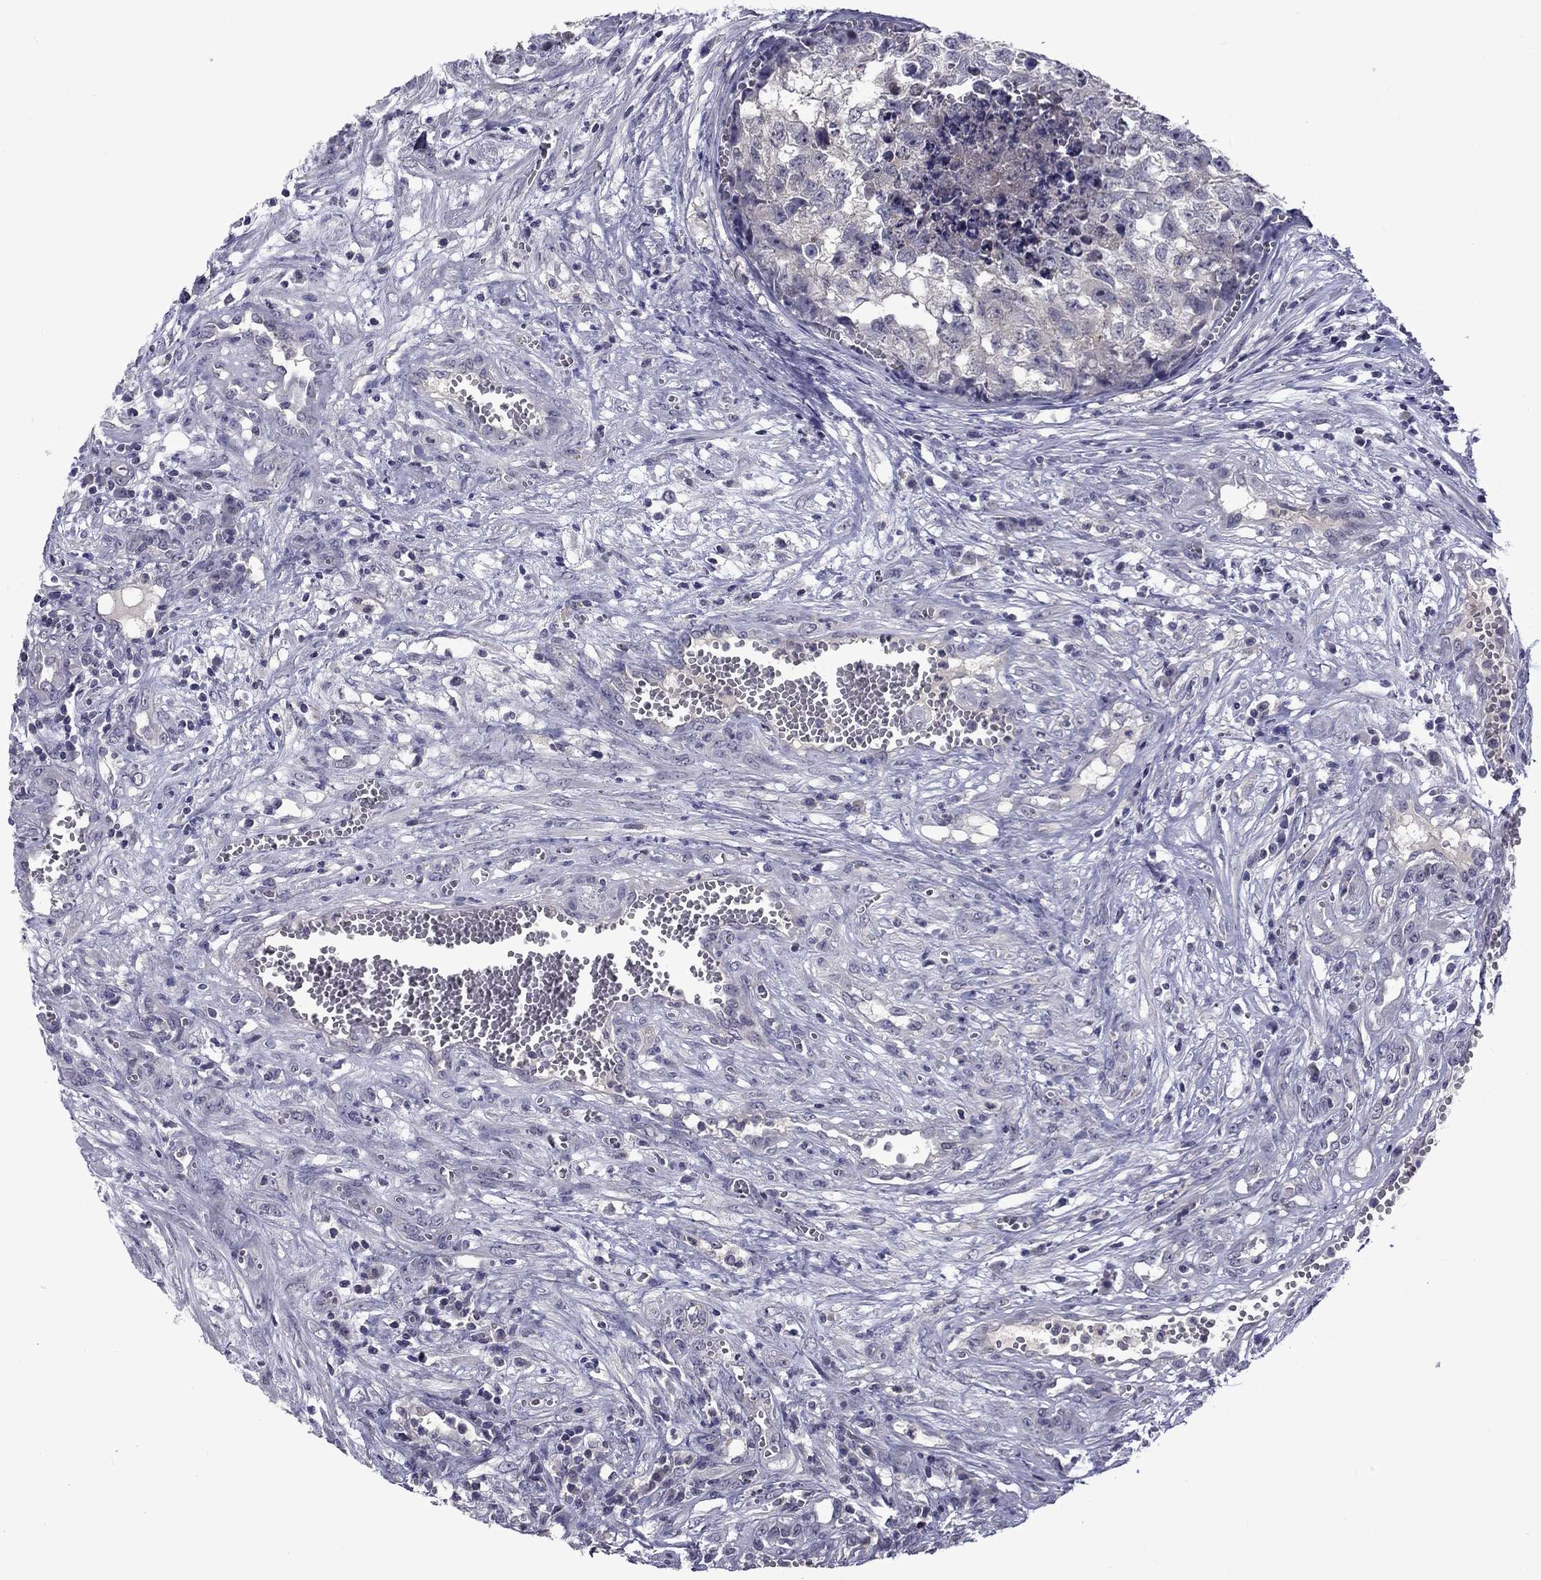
{"staining": {"intensity": "negative", "quantity": "none", "location": "none"}, "tissue": "testis cancer", "cell_type": "Tumor cells", "image_type": "cancer", "snomed": [{"axis": "morphology", "description": "Seminoma, NOS"}, {"axis": "morphology", "description": "Carcinoma, Embryonal, NOS"}, {"axis": "topography", "description": "Testis"}], "caption": "The IHC micrograph has no significant staining in tumor cells of testis cancer tissue.", "gene": "SNTA1", "patient": {"sex": "male", "age": 22}}